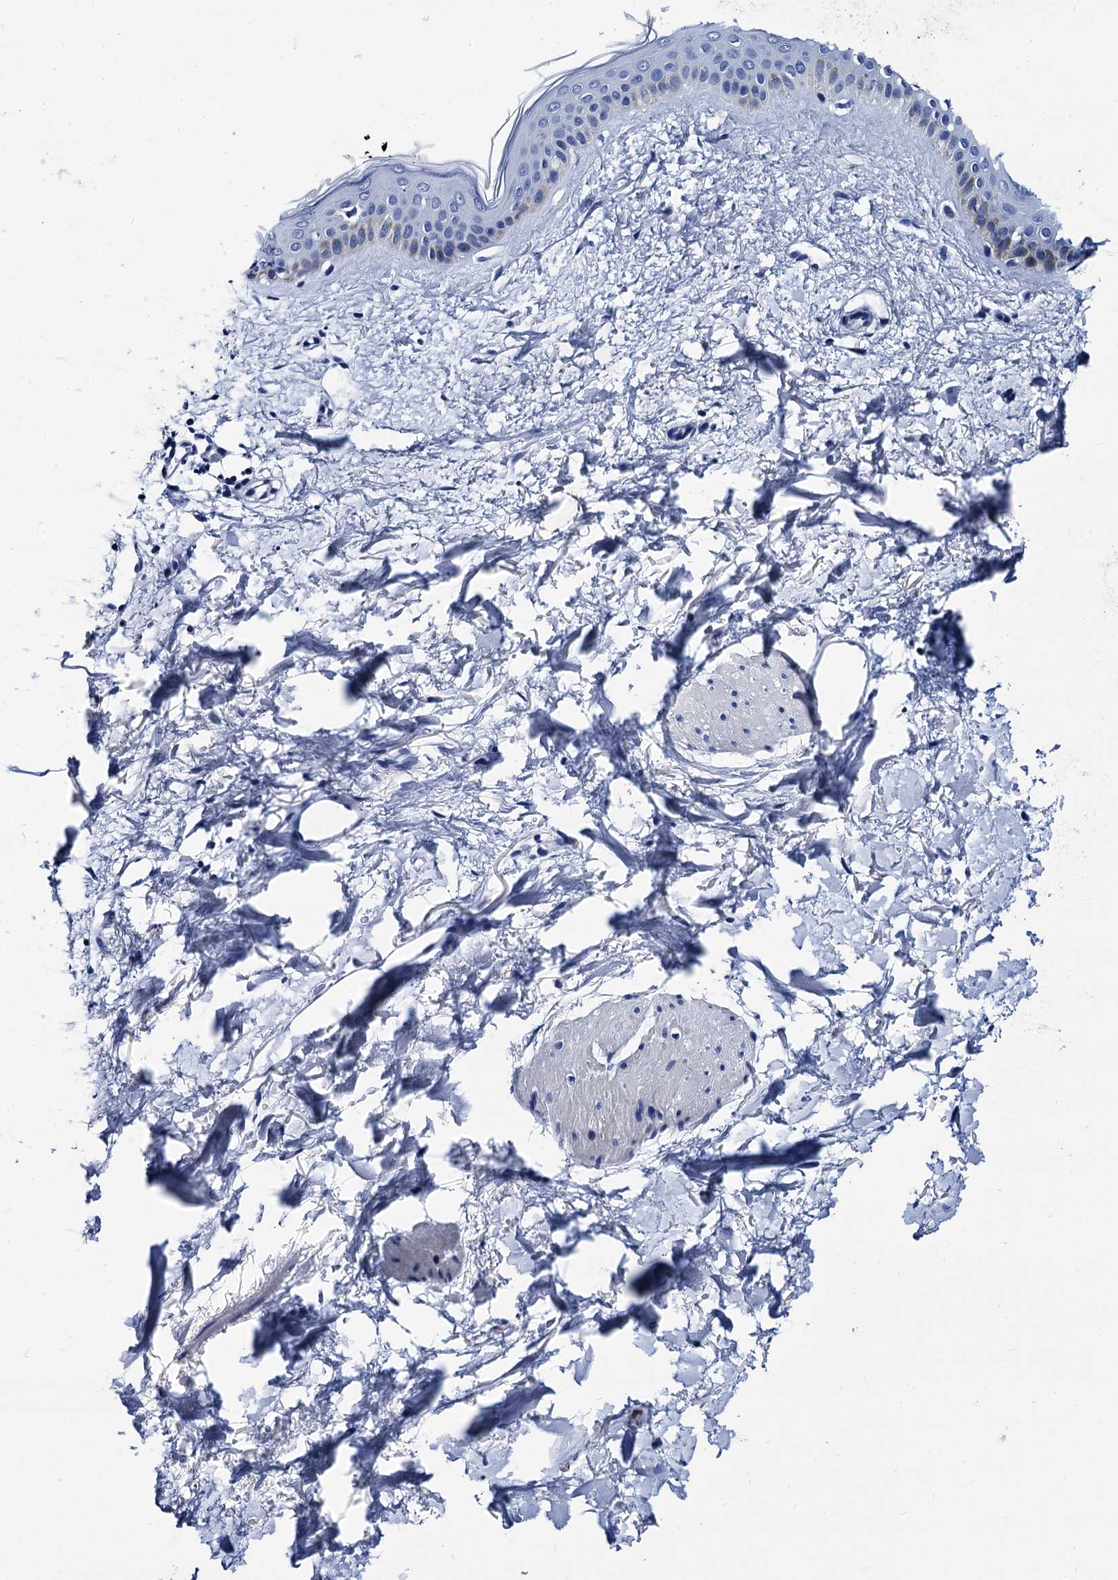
{"staining": {"intensity": "negative", "quantity": "none", "location": "none"}, "tissue": "skin", "cell_type": "Fibroblasts", "image_type": "normal", "snomed": [{"axis": "morphology", "description": "Normal tissue, NOS"}, {"axis": "topography", "description": "Skin"}], "caption": "Immunohistochemistry histopathology image of unremarkable human skin stained for a protein (brown), which shows no staining in fibroblasts.", "gene": "MYBPC3", "patient": {"sex": "female", "age": 58}}